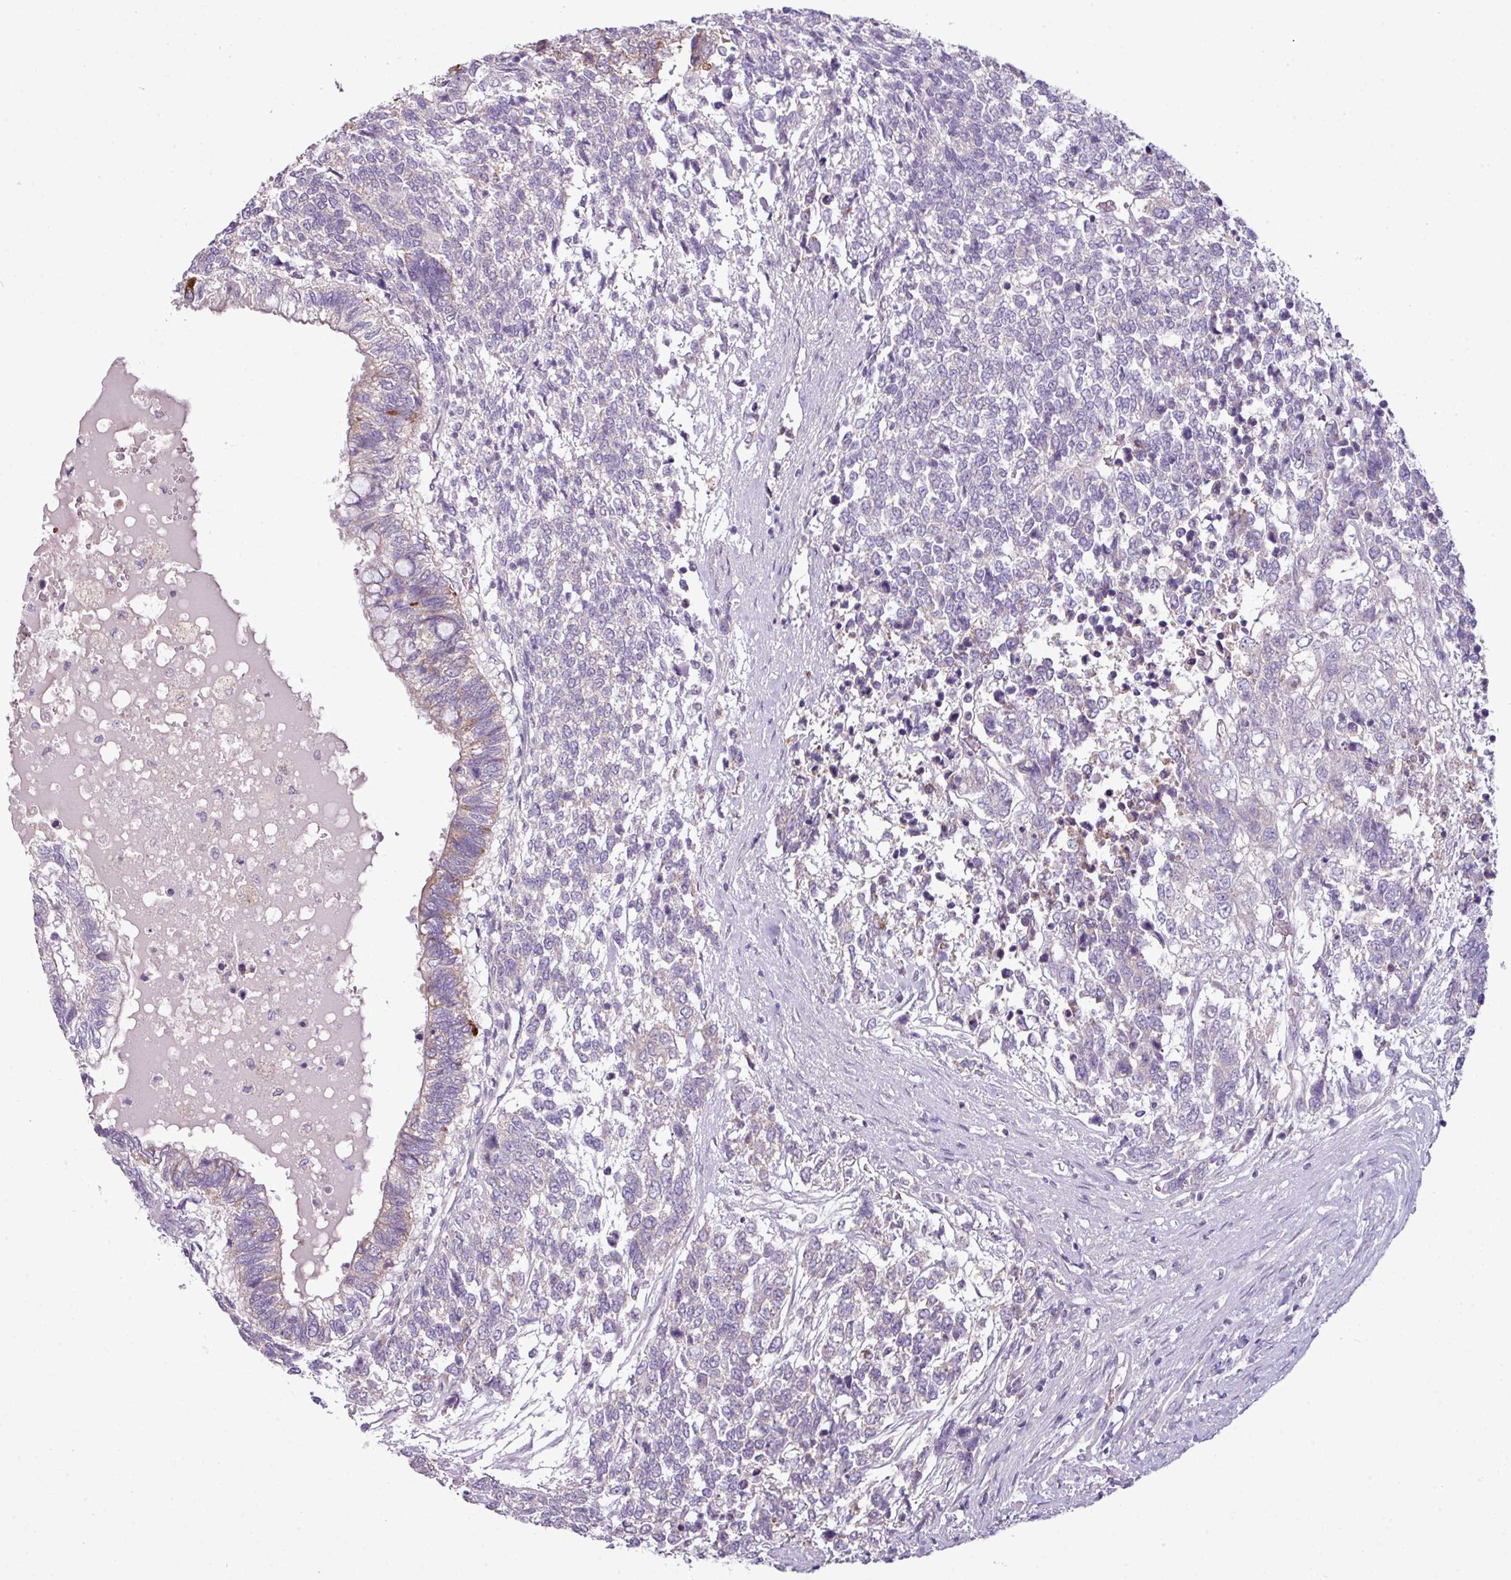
{"staining": {"intensity": "weak", "quantity": "<25%", "location": "cytoplasmic/membranous"}, "tissue": "testis cancer", "cell_type": "Tumor cells", "image_type": "cancer", "snomed": [{"axis": "morphology", "description": "Carcinoma, Embryonal, NOS"}, {"axis": "topography", "description": "Testis"}], "caption": "A histopathology image of human testis cancer (embryonal carcinoma) is negative for staining in tumor cells.", "gene": "AGAP5", "patient": {"sex": "male", "age": 23}}